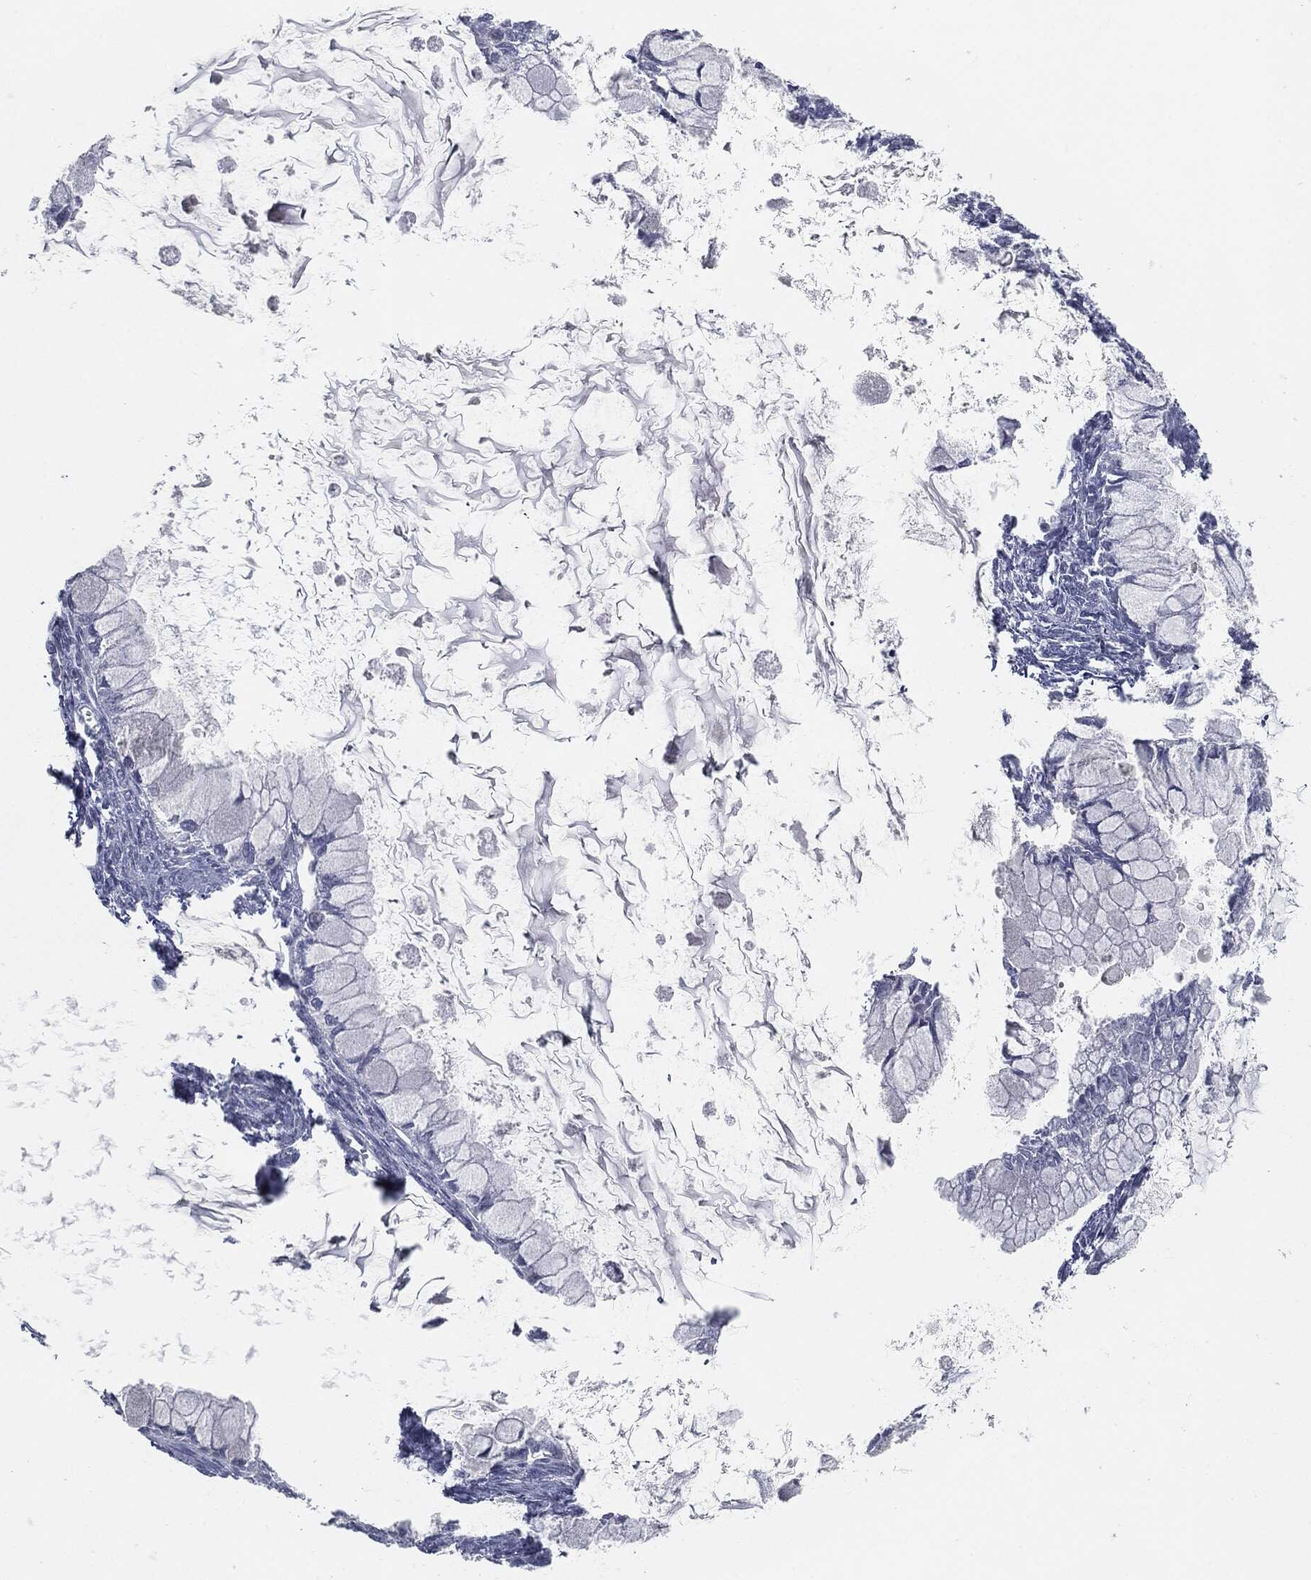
{"staining": {"intensity": "negative", "quantity": "none", "location": "none"}, "tissue": "ovarian cancer", "cell_type": "Tumor cells", "image_type": "cancer", "snomed": [{"axis": "morphology", "description": "Cystadenocarcinoma, mucinous, NOS"}, {"axis": "topography", "description": "Ovary"}], "caption": "The micrograph displays no staining of tumor cells in ovarian mucinous cystadenocarcinoma. (DAB (3,3'-diaminobenzidine) immunohistochemistry, high magnification).", "gene": "PRAME", "patient": {"sex": "female", "age": 34}}